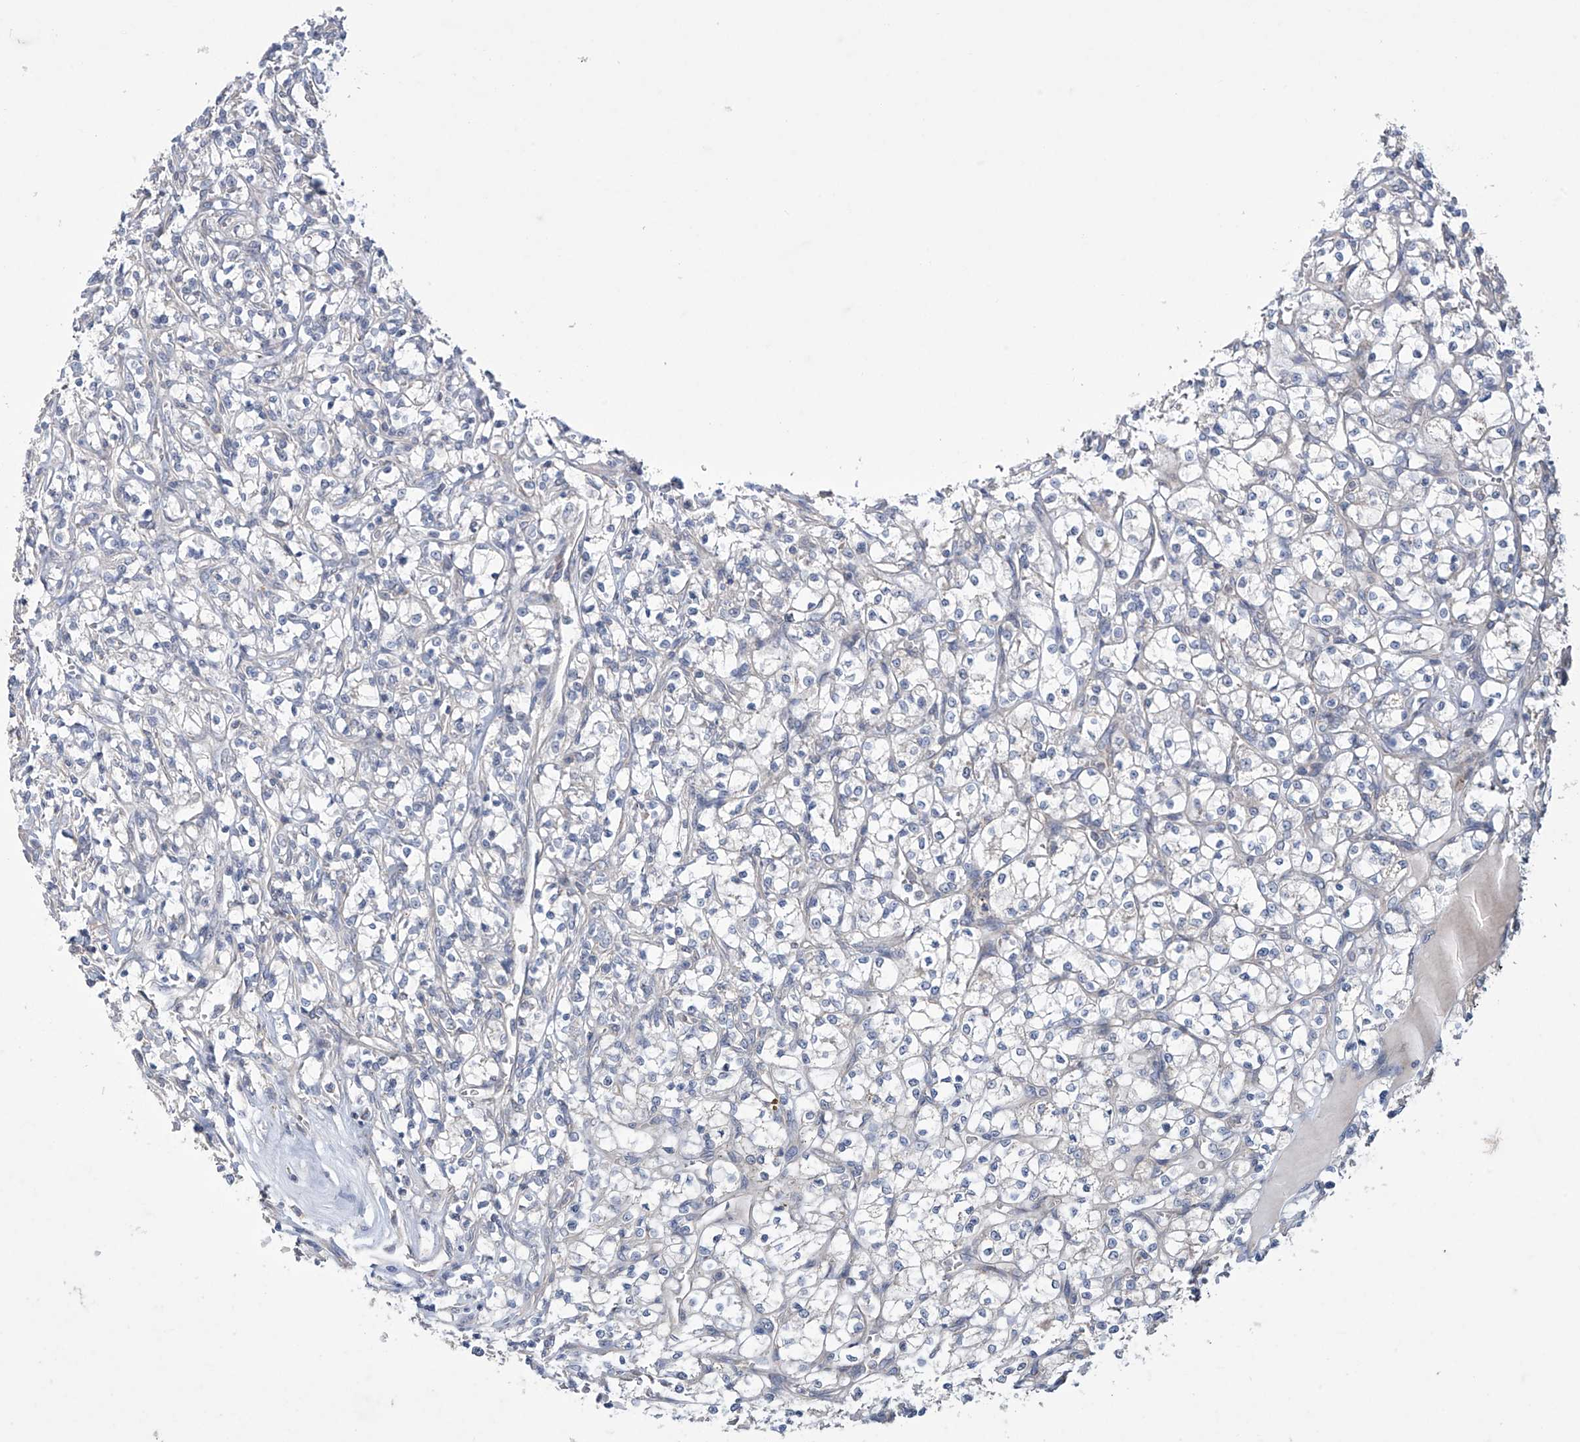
{"staining": {"intensity": "negative", "quantity": "none", "location": "none"}, "tissue": "renal cancer", "cell_type": "Tumor cells", "image_type": "cancer", "snomed": [{"axis": "morphology", "description": "Adenocarcinoma, NOS"}, {"axis": "topography", "description": "Kidney"}], "caption": "The photomicrograph demonstrates no significant staining in tumor cells of renal cancer.", "gene": "TRIM60", "patient": {"sex": "female", "age": 69}}